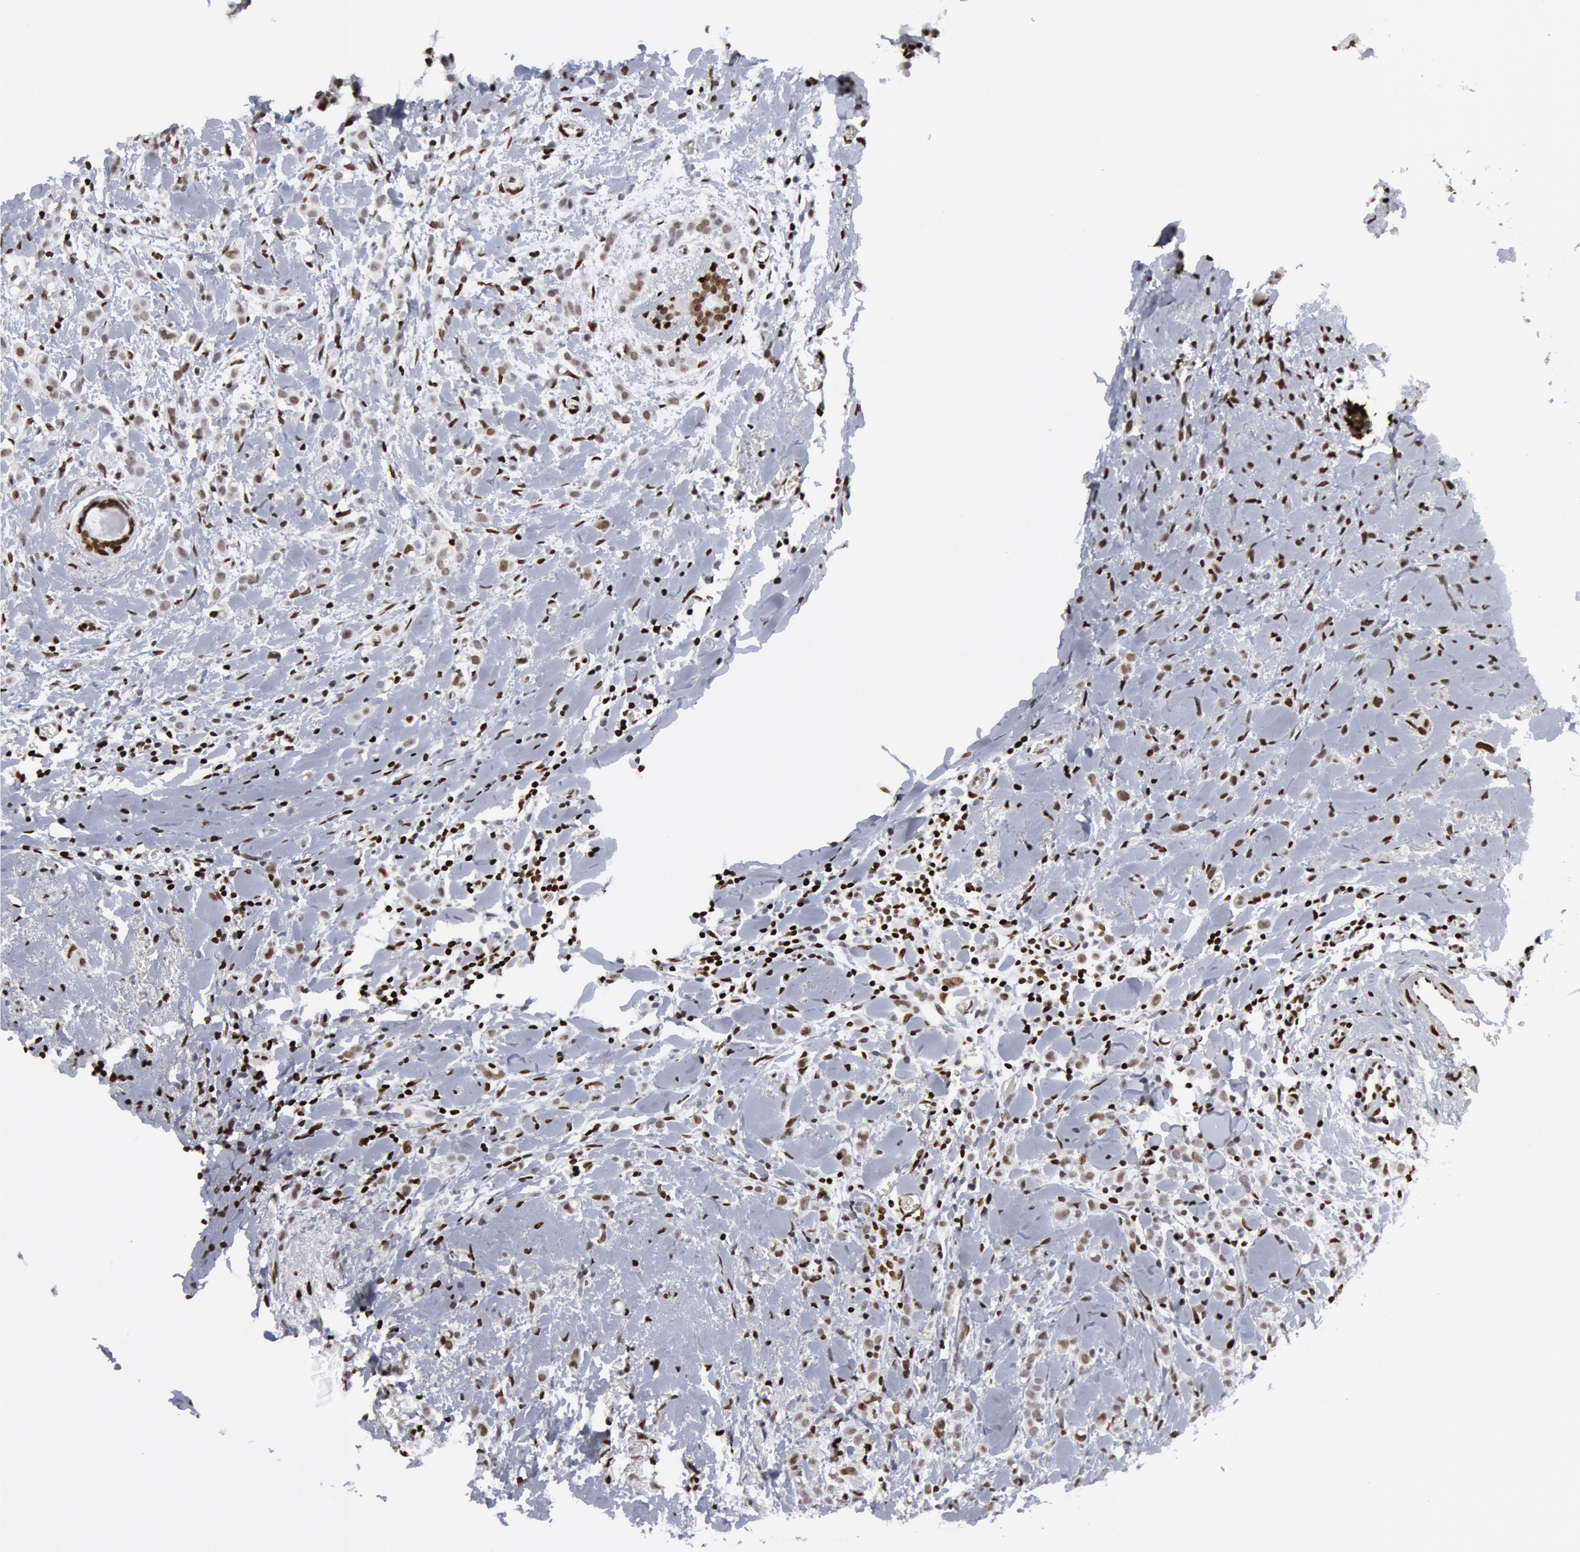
{"staining": {"intensity": "weak", "quantity": "<25%", "location": "nuclear"}, "tissue": "breast cancer", "cell_type": "Tumor cells", "image_type": "cancer", "snomed": [{"axis": "morphology", "description": "Lobular carcinoma"}, {"axis": "topography", "description": "Breast"}], "caption": "Immunohistochemistry (IHC) photomicrograph of neoplastic tissue: human lobular carcinoma (breast) stained with DAB (3,3'-diaminobenzidine) shows no significant protein expression in tumor cells.", "gene": "MECP2", "patient": {"sex": "female", "age": 57}}